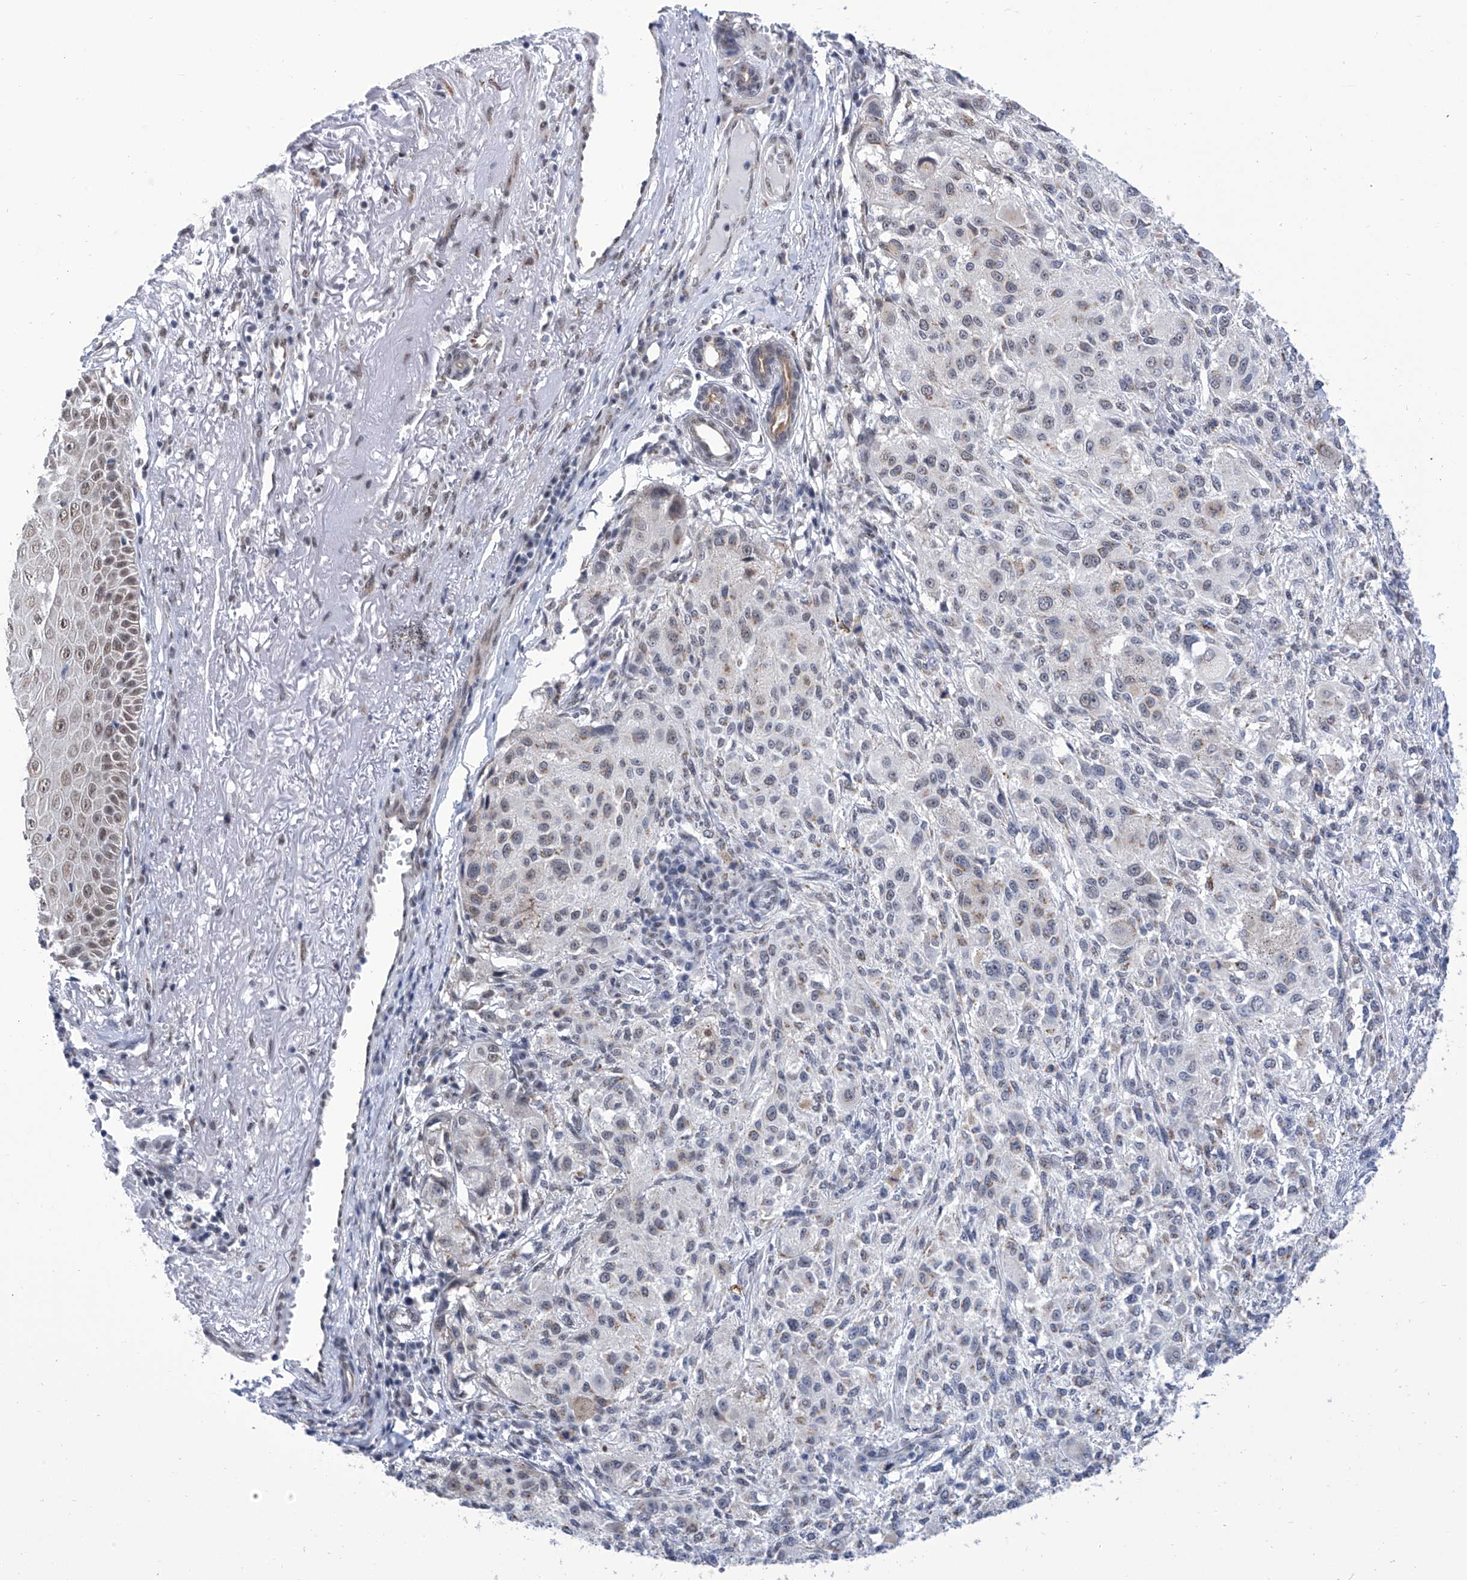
{"staining": {"intensity": "negative", "quantity": "none", "location": "none"}, "tissue": "melanoma", "cell_type": "Tumor cells", "image_type": "cancer", "snomed": [{"axis": "morphology", "description": "Necrosis, NOS"}, {"axis": "morphology", "description": "Malignant melanoma, NOS"}, {"axis": "topography", "description": "Skin"}], "caption": "This is an immunohistochemistry (IHC) micrograph of malignant melanoma. There is no expression in tumor cells.", "gene": "SART1", "patient": {"sex": "female", "age": 87}}